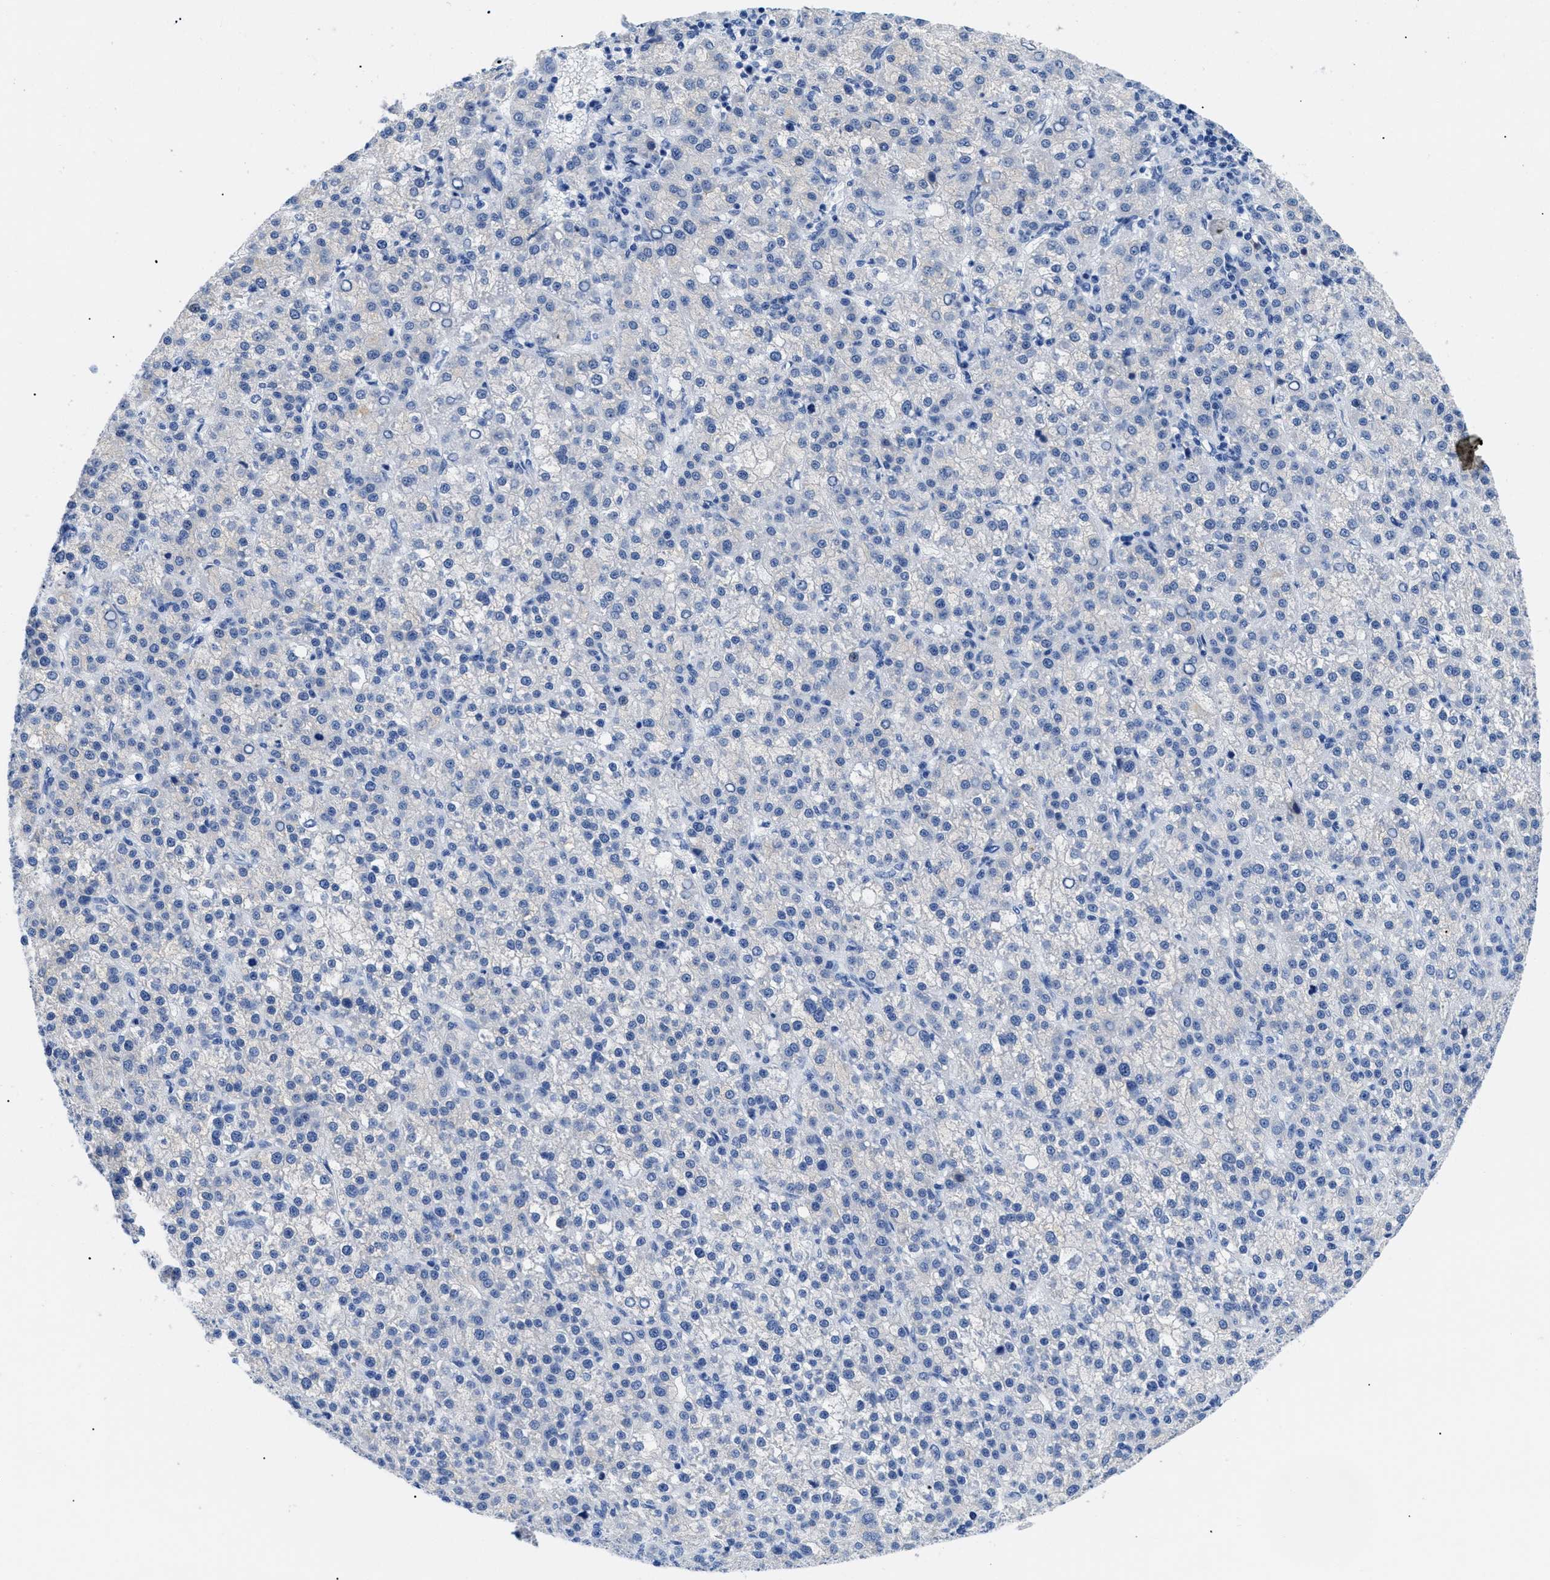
{"staining": {"intensity": "negative", "quantity": "none", "location": "none"}, "tissue": "liver cancer", "cell_type": "Tumor cells", "image_type": "cancer", "snomed": [{"axis": "morphology", "description": "Carcinoma, Hepatocellular, NOS"}, {"axis": "topography", "description": "Liver"}], "caption": "Protein analysis of liver cancer shows no significant expression in tumor cells.", "gene": "TMEM68", "patient": {"sex": "female", "age": 58}}